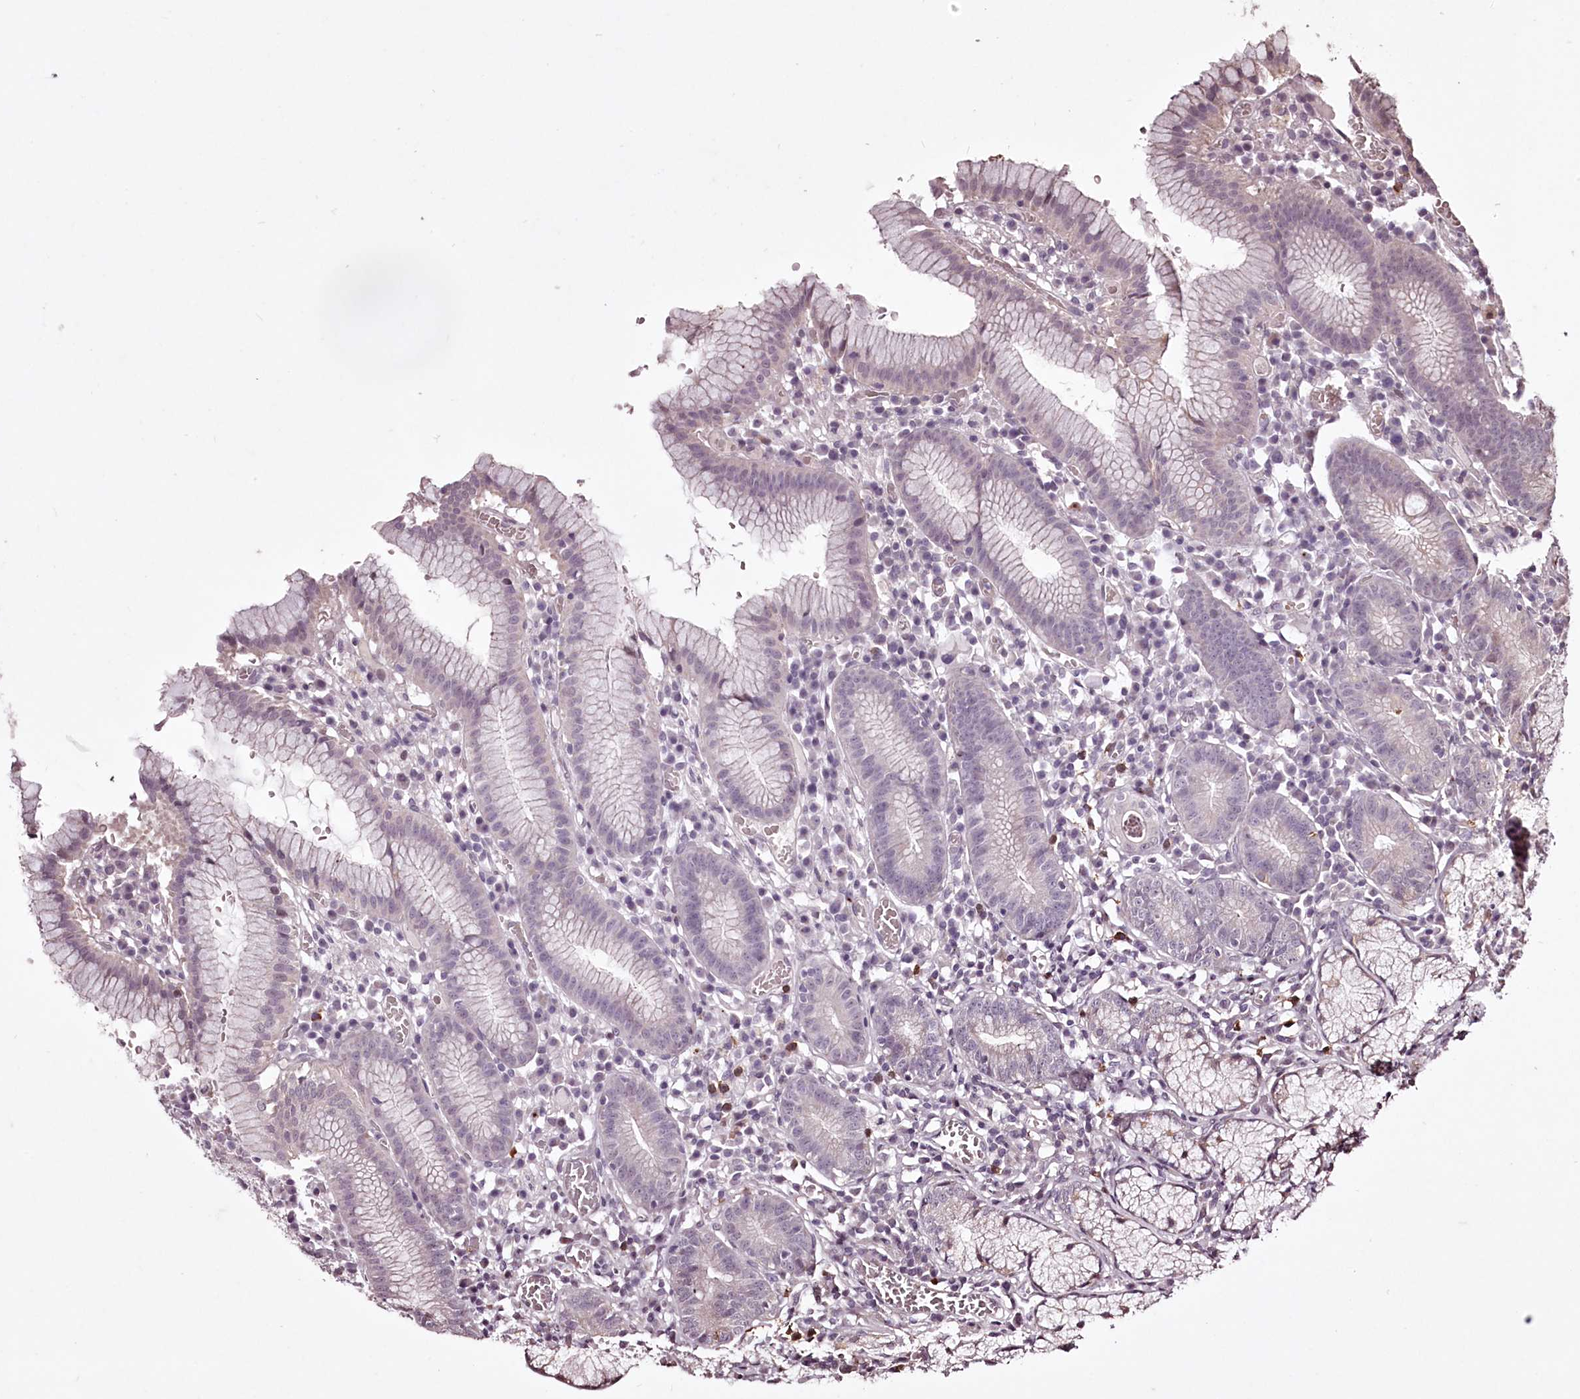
{"staining": {"intensity": "weak", "quantity": "<25%", "location": "cytoplasmic/membranous"}, "tissue": "stomach", "cell_type": "Glandular cells", "image_type": "normal", "snomed": [{"axis": "morphology", "description": "Normal tissue, NOS"}, {"axis": "topography", "description": "Stomach"}], "caption": "A high-resolution histopathology image shows immunohistochemistry (IHC) staining of normal stomach, which shows no significant positivity in glandular cells.", "gene": "ADRA1D", "patient": {"sex": "male", "age": 55}}